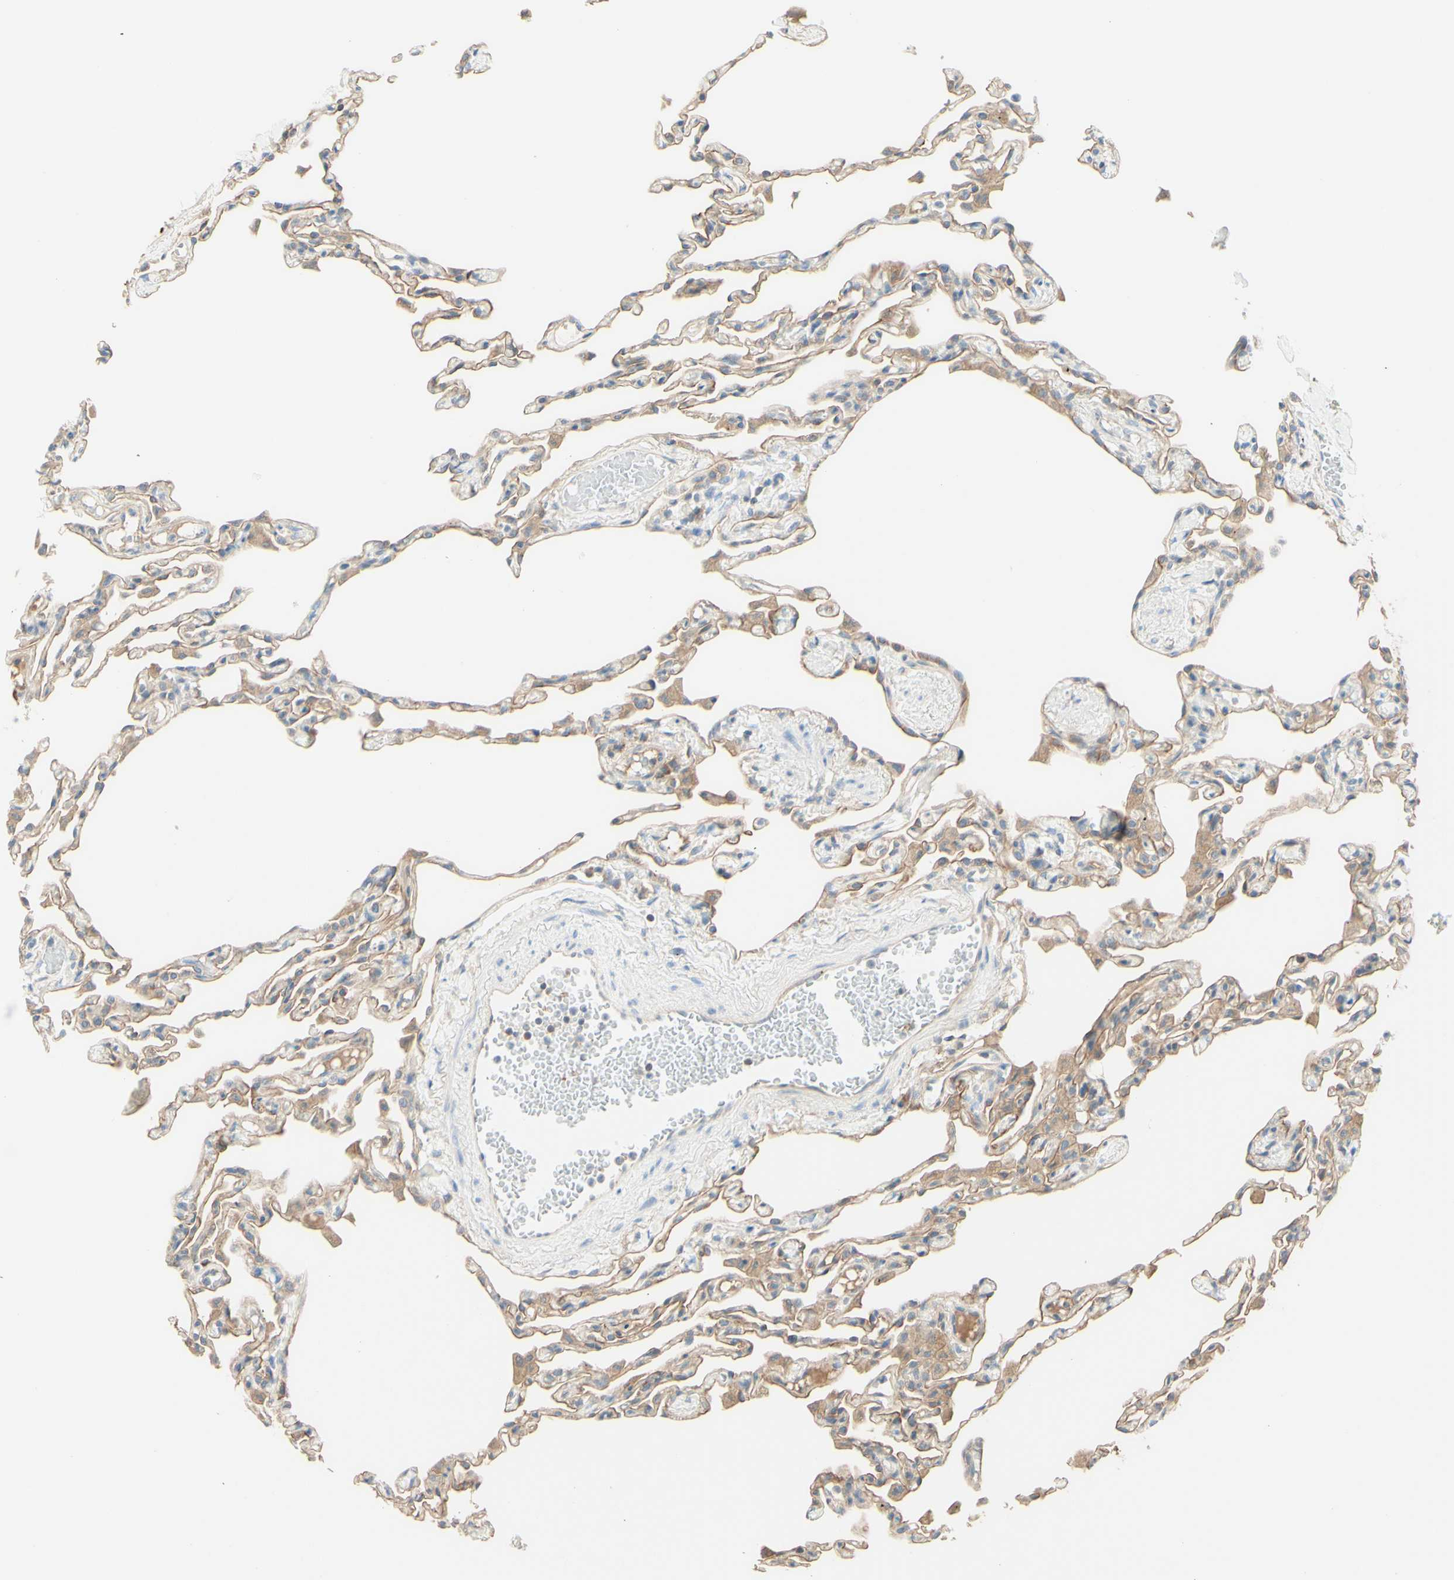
{"staining": {"intensity": "weak", "quantity": "25%-75%", "location": "cytoplasmic/membranous"}, "tissue": "lung", "cell_type": "Alveolar cells", "image_type": "normal", "snomed": [{"axis": "morphology", "description": "Normal tissue, NOS"}, {"axis": "topography", "description": "Lung"}], "caption": "Lung was stained to show a protein in brown. There is low levels of weak cytoplasmic/membranous staining in approximately 25%-75% of alveolar cells. The staining is performed using DAB (3,3'-diaminobenzidine) brown chromogen to label protein expression. The nuclei are counter-stained blue using hematoxylin.", "gene": "MTM1", "patient": {"sex": "female", "age": 49}}